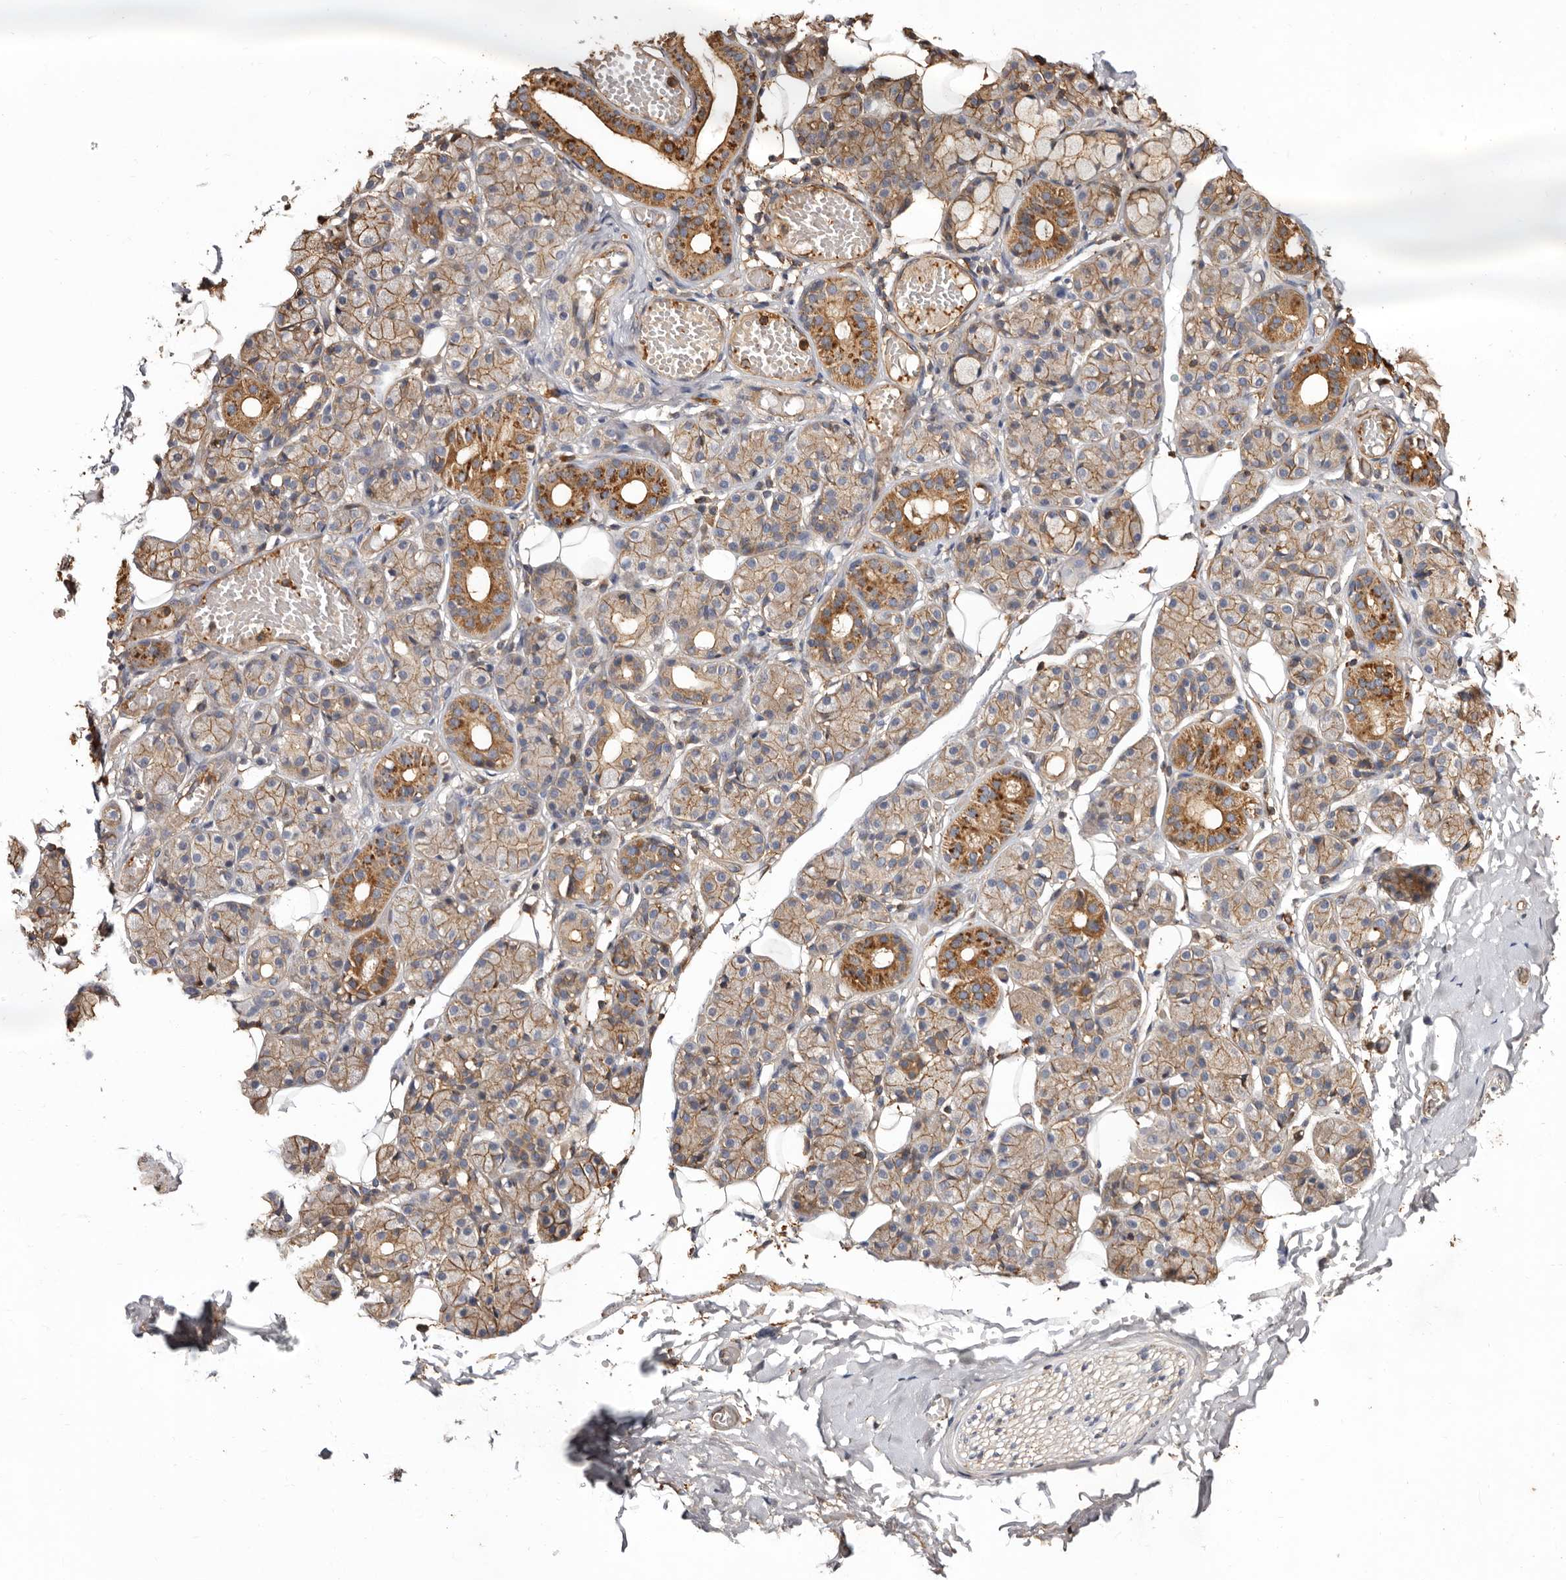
{"staining": {"intensity": "moderate", "quantity": ">75%", "location": "cytoplasmic/membranous"}, "tissue": "salivary gland", "cell_type": "Glandular cells", "image_type": "normal", "snomed": [{"axis": "morphology", "description": "Normal tissue, NOS"}, {"axis": "topography", "description": "Salivary gland"}], "caption": "This histopathology image shows normal salivary gland stained with immunohistochemistry (IHC) to label a protein in brown. The cytoplasmic/membranous of glandular cells show moderate positivity for the protein. Nuclei are counter-stained blue.", "gene": "COQ8B", "patient": {"sex": "male", "age": 63}}